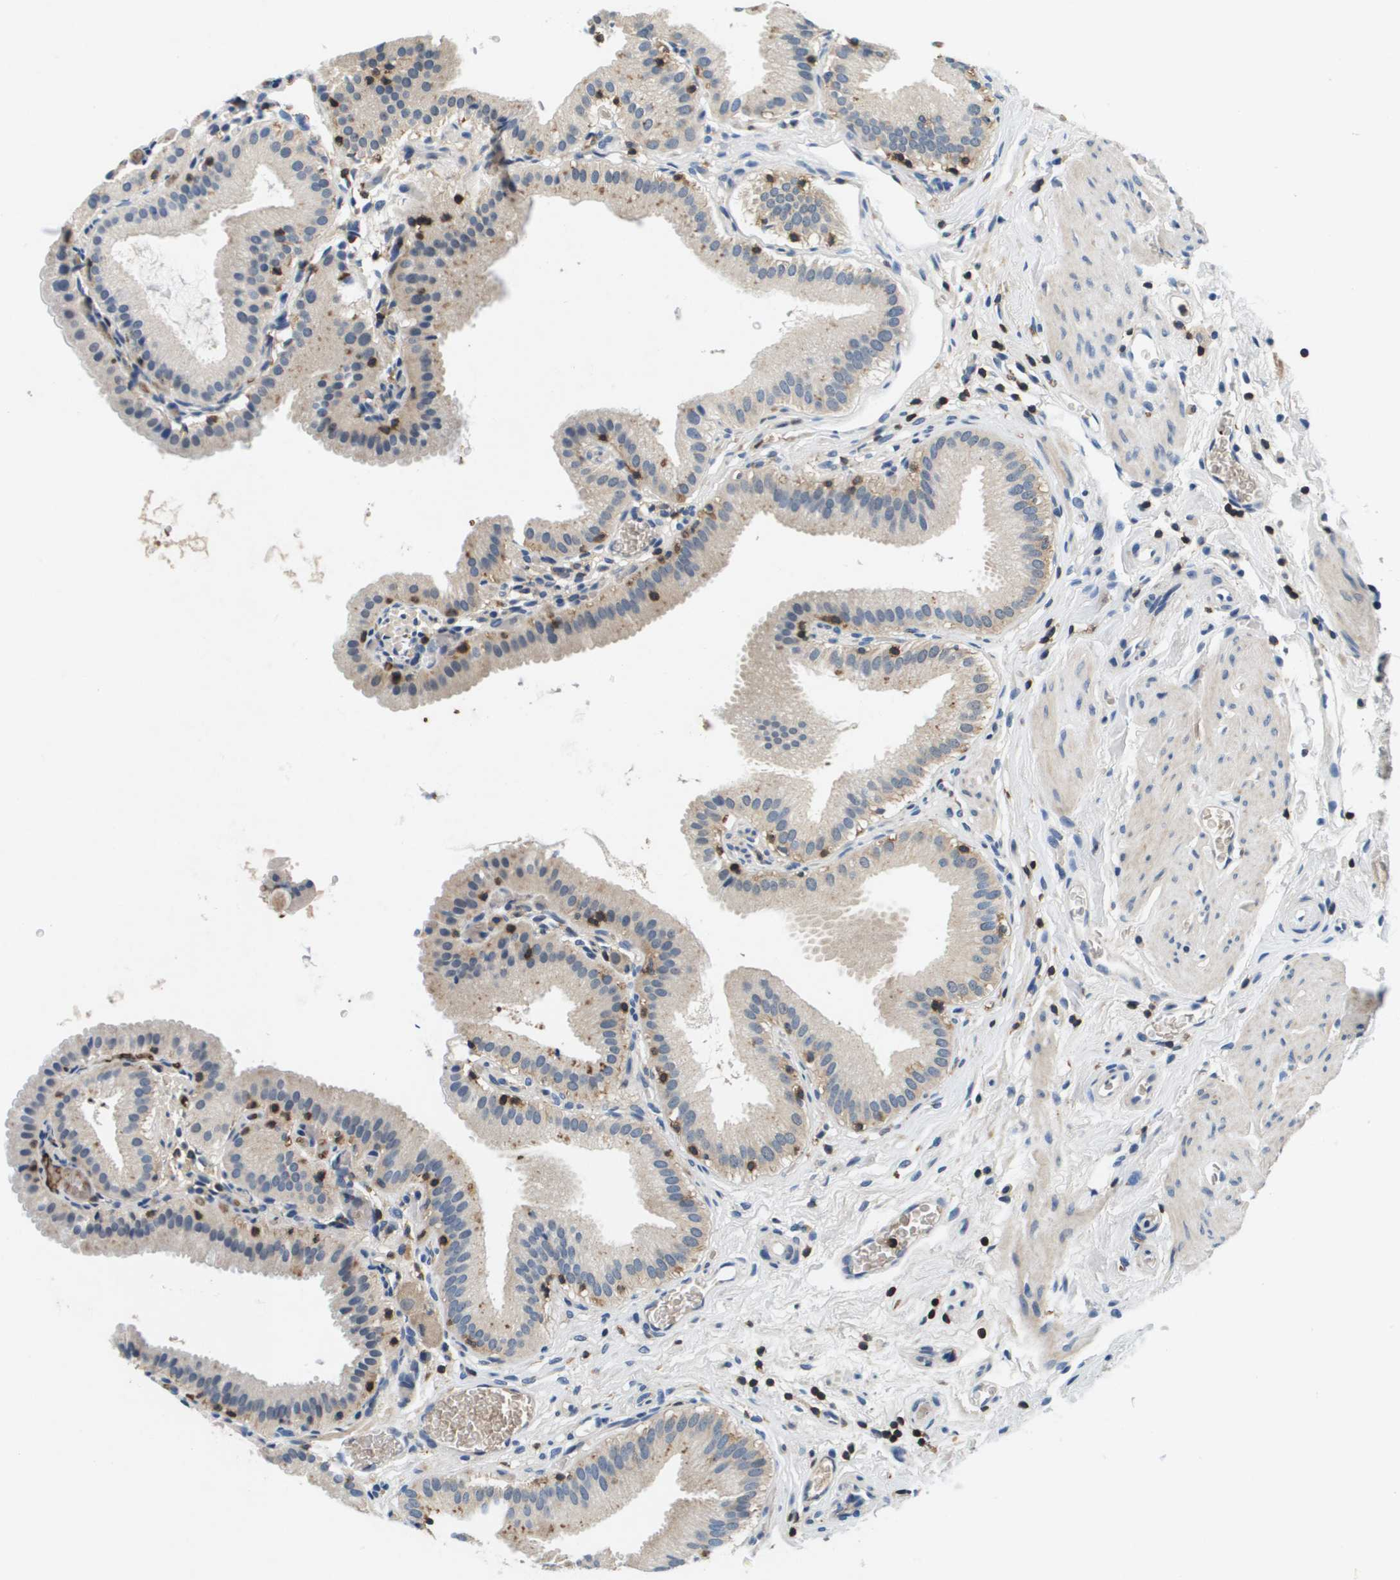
{"staining": {"intensity": "weak", "quantity": "<25%", "location": "cytoplasmic/membranous"}, "tissue": "gallbladder", "cell_type": "Glandular cells", "image_type": "normal", "snomed": [{"axis": "morphology", "description": "Normal tissue, NOS"}, {"axis": "topography", "description": "Gallbladder"}], "caption": "Gallbladder stained for a protein using IHC shows no expression glandular cells.", "gene": "KCNQ5", "patient": {"sex": "male", "age": 54}}